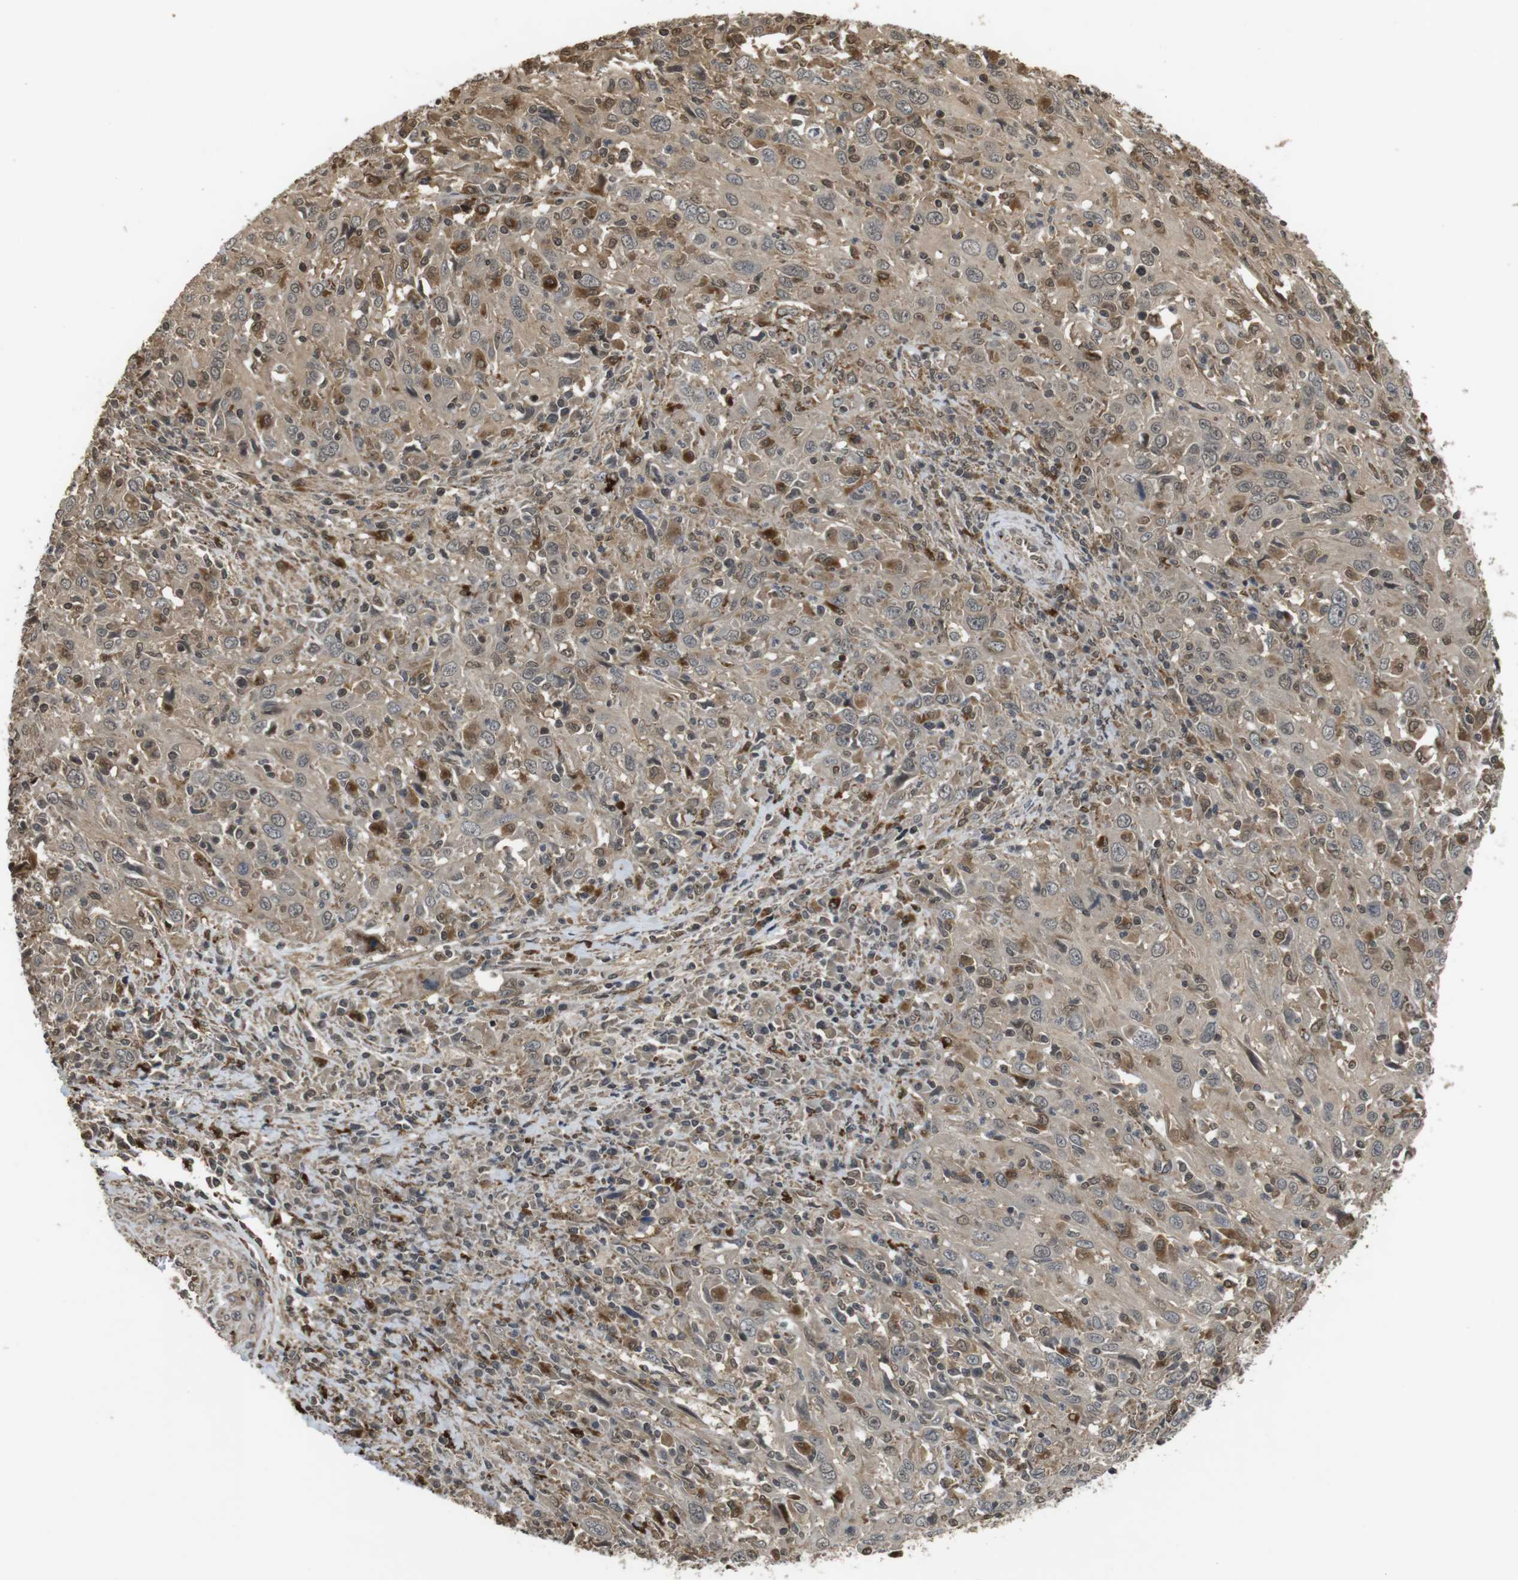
{"staining": {"intensity": "moderate", "quantity": ">75%", "location": "cytoplasmic/membranous,nuclear"}, "tissue": "cervical cancer", "cell_type": "Tumor cells", "image_type": "cancer", "snomed": [{"axis": "morphology", "description": "Squamous cell carcinoma, NOS"}, {"axis": "topography", "description": "Cervix"}], "caption": "Protein expression analysis of human squamous cell carcinoma (cervical) reveals moderate cytoplasmic/membranous and nuclear positivity in approximately >75% of tumor cells.", "gene": "FZD10", "patient": {"sex": "female", "age": 46}}